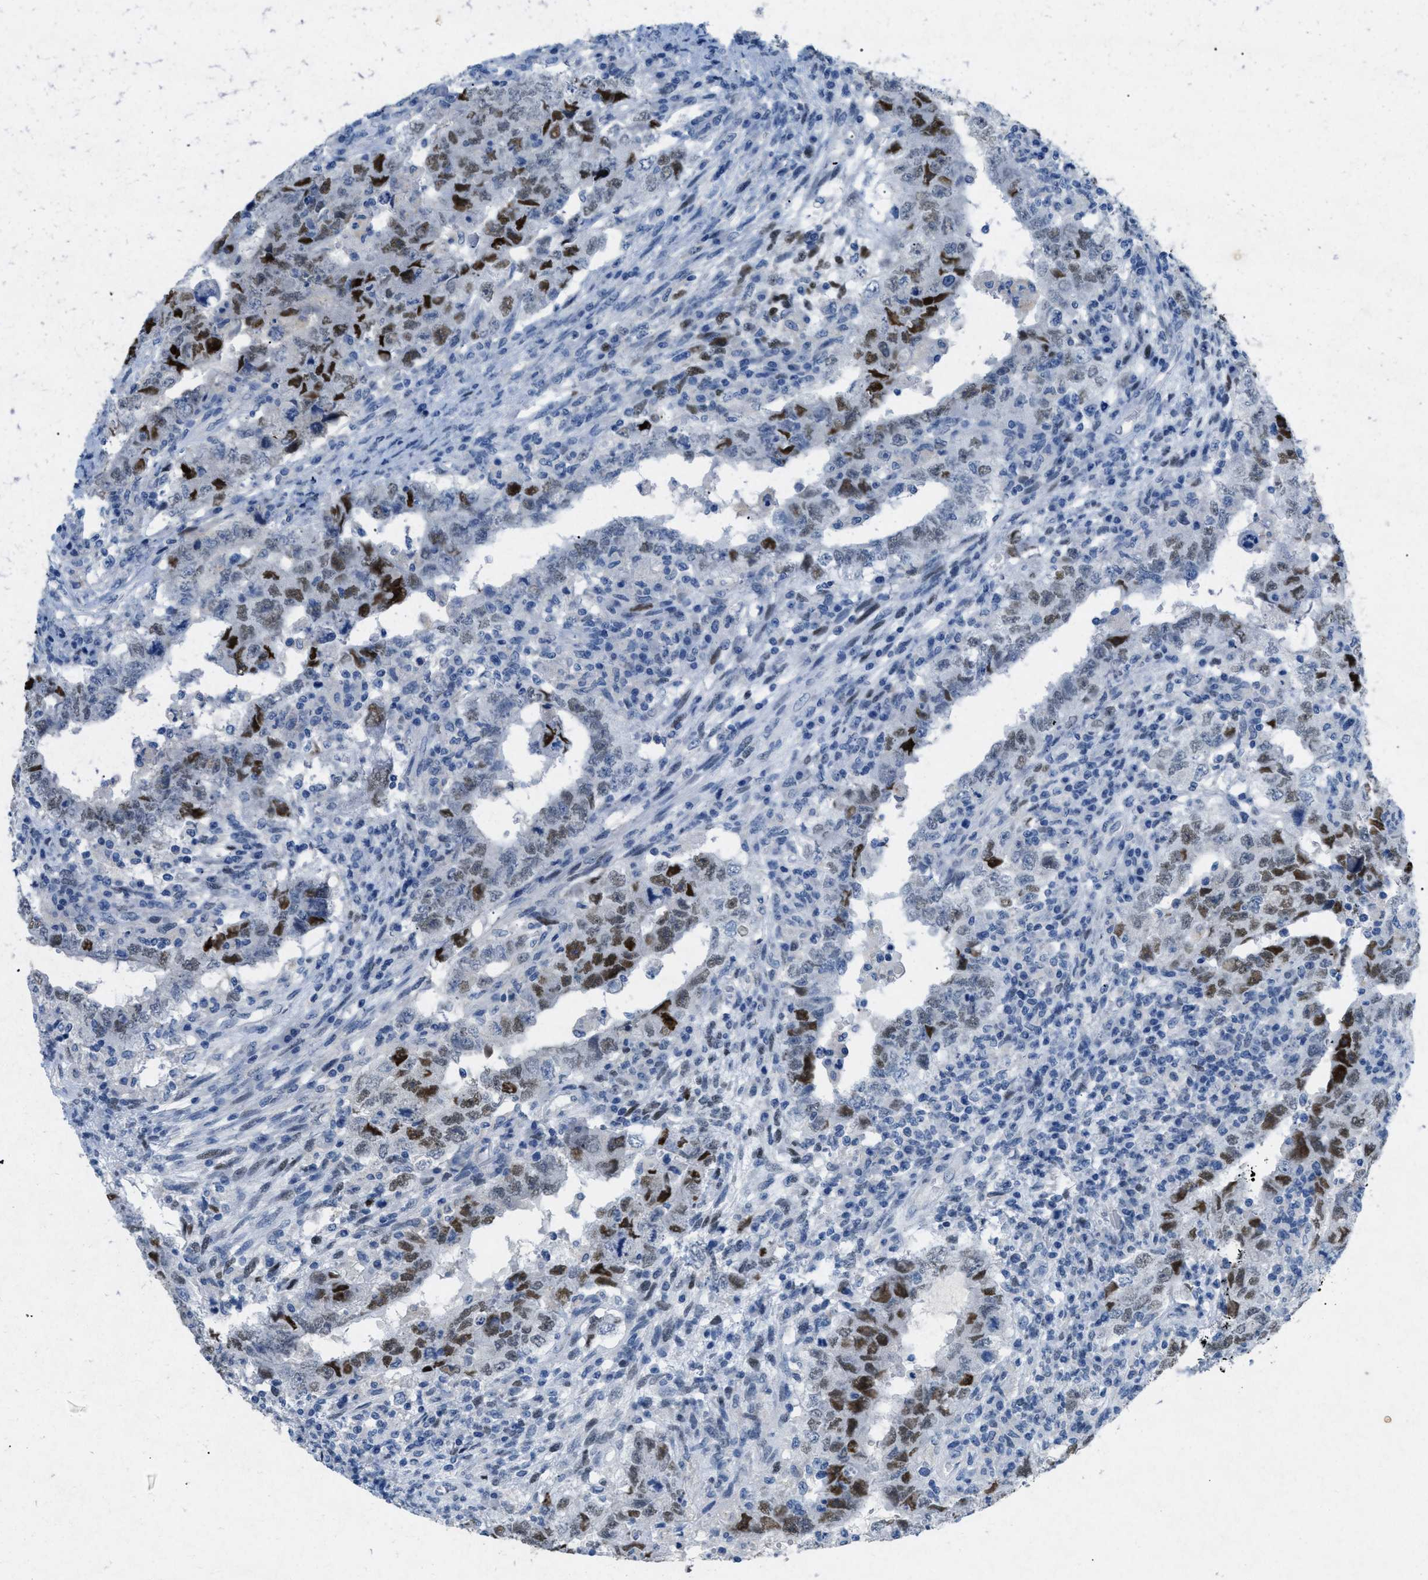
{"staining": {"intensity": "moderate", "quantity": "25%-75%", "location": "nuclear"}, "tissue": "testis cancer", "cell_type": "Tumor cells", "image_type": "cancer", "snomed": [{"axis": "morphology", "description": "Carcinoma, Embryonal, NOS"}, {"axis": "topography", "description": "Testis"}], "caption": "Protein staining of testis cancer (embryonal carcinoma) tissue demonstrates moderate nuclear expression in approximately 25%-75% of tumor cells.", "gene": "TASOR", "patient": {"sex": "male", "age": 26}}